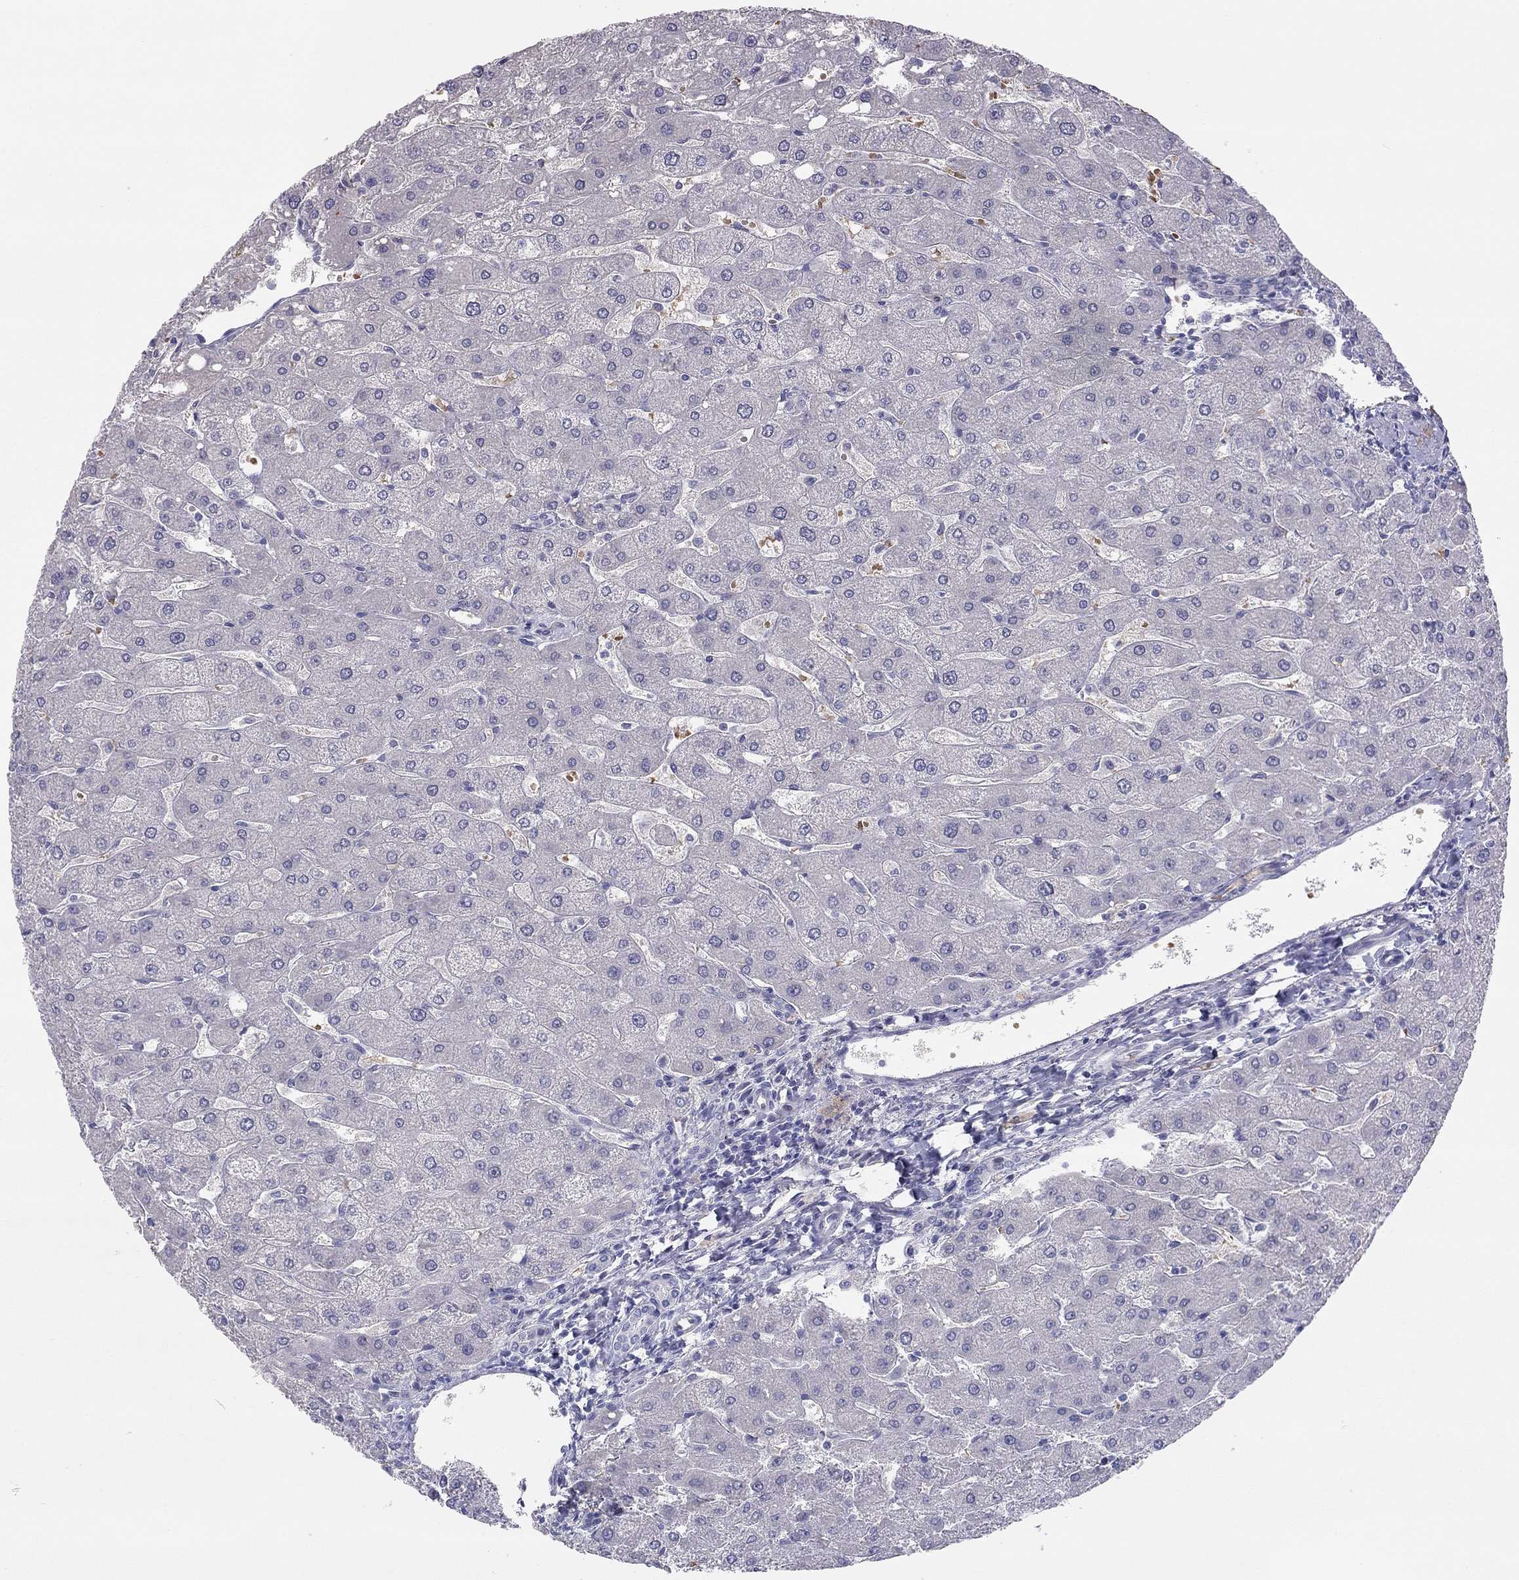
{"staining": {"intensity": "negative", "quantity": "none", "location": "none"}, "tissue": "liver", "cell_type": "Cholangiocytes", "image_type": "normal", "snomed": [{"axis": "morphology", "description": "Normal tissue, NOS"}, {"axis": "topography", "description": "Liver"}], "caption": "This is an immunohistochemistry (IHC) micrograph of normal liver. There is no positivity in cholangiocytes.", "gene": "RHCE", "patient": {"sex": "male", "age": 67}}